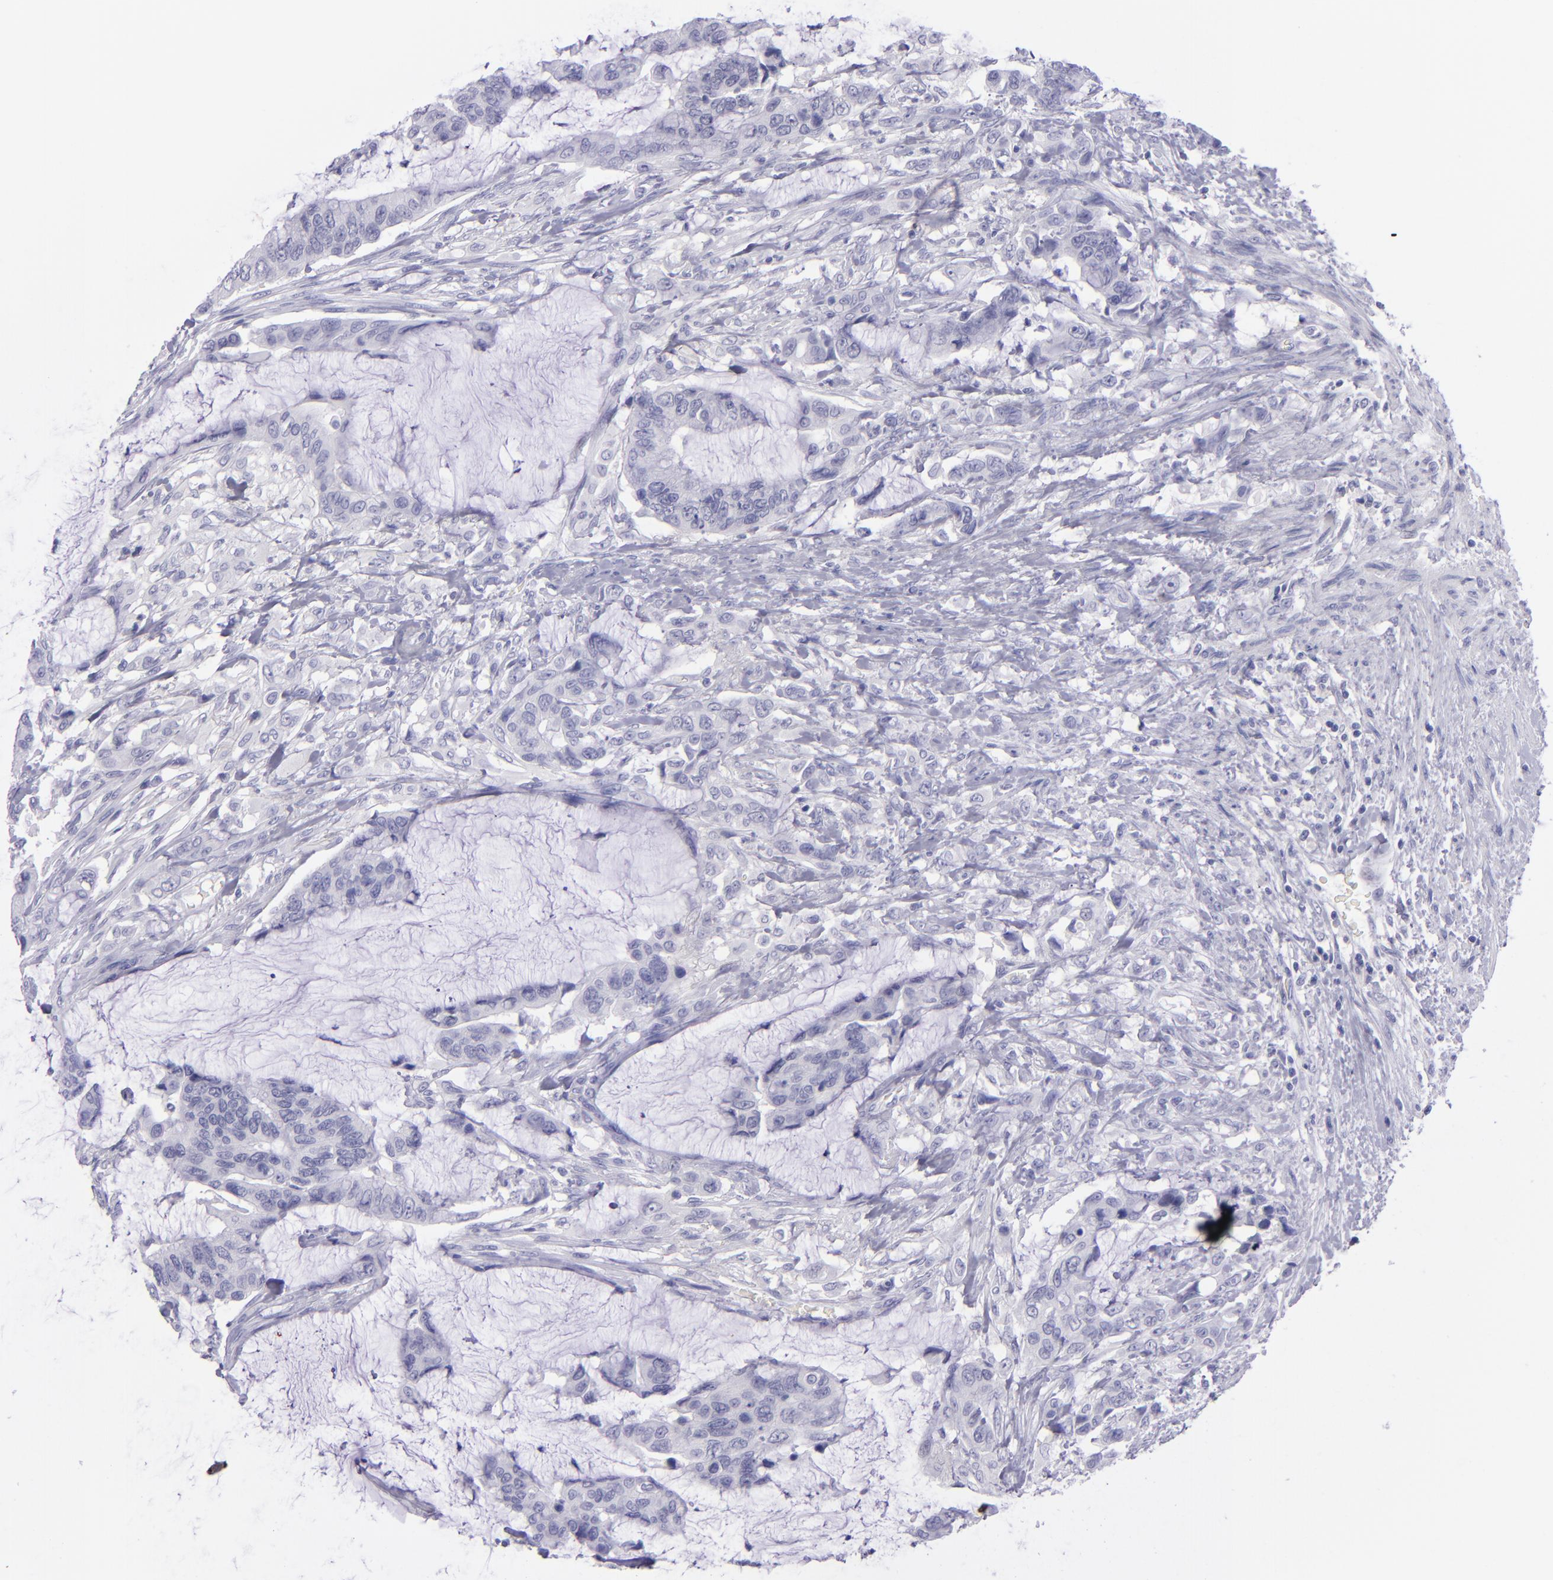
{"staining": {"intensity": "negative", "quantity": "none", "location": "none"}, "tissue": "colorectal cancer", "cell_type": "Tumor cells", "image_type": "cancer", "snomed": [{"axis": "morphology", "description": "Adenocarcinoma, NOS"}, {"axis": "topography", "description": "Rectum"}], "caption": "IHC image of neoplastic tissue: colorectal adenocarcinoma stained with DAB (3,3'-diaminobenzidine) reveals no significant protein positivity in tumor cells. Nuclei are stained in blue.", "gene": "TNNT3", "patient": {"sex": "female", "age": 59}}